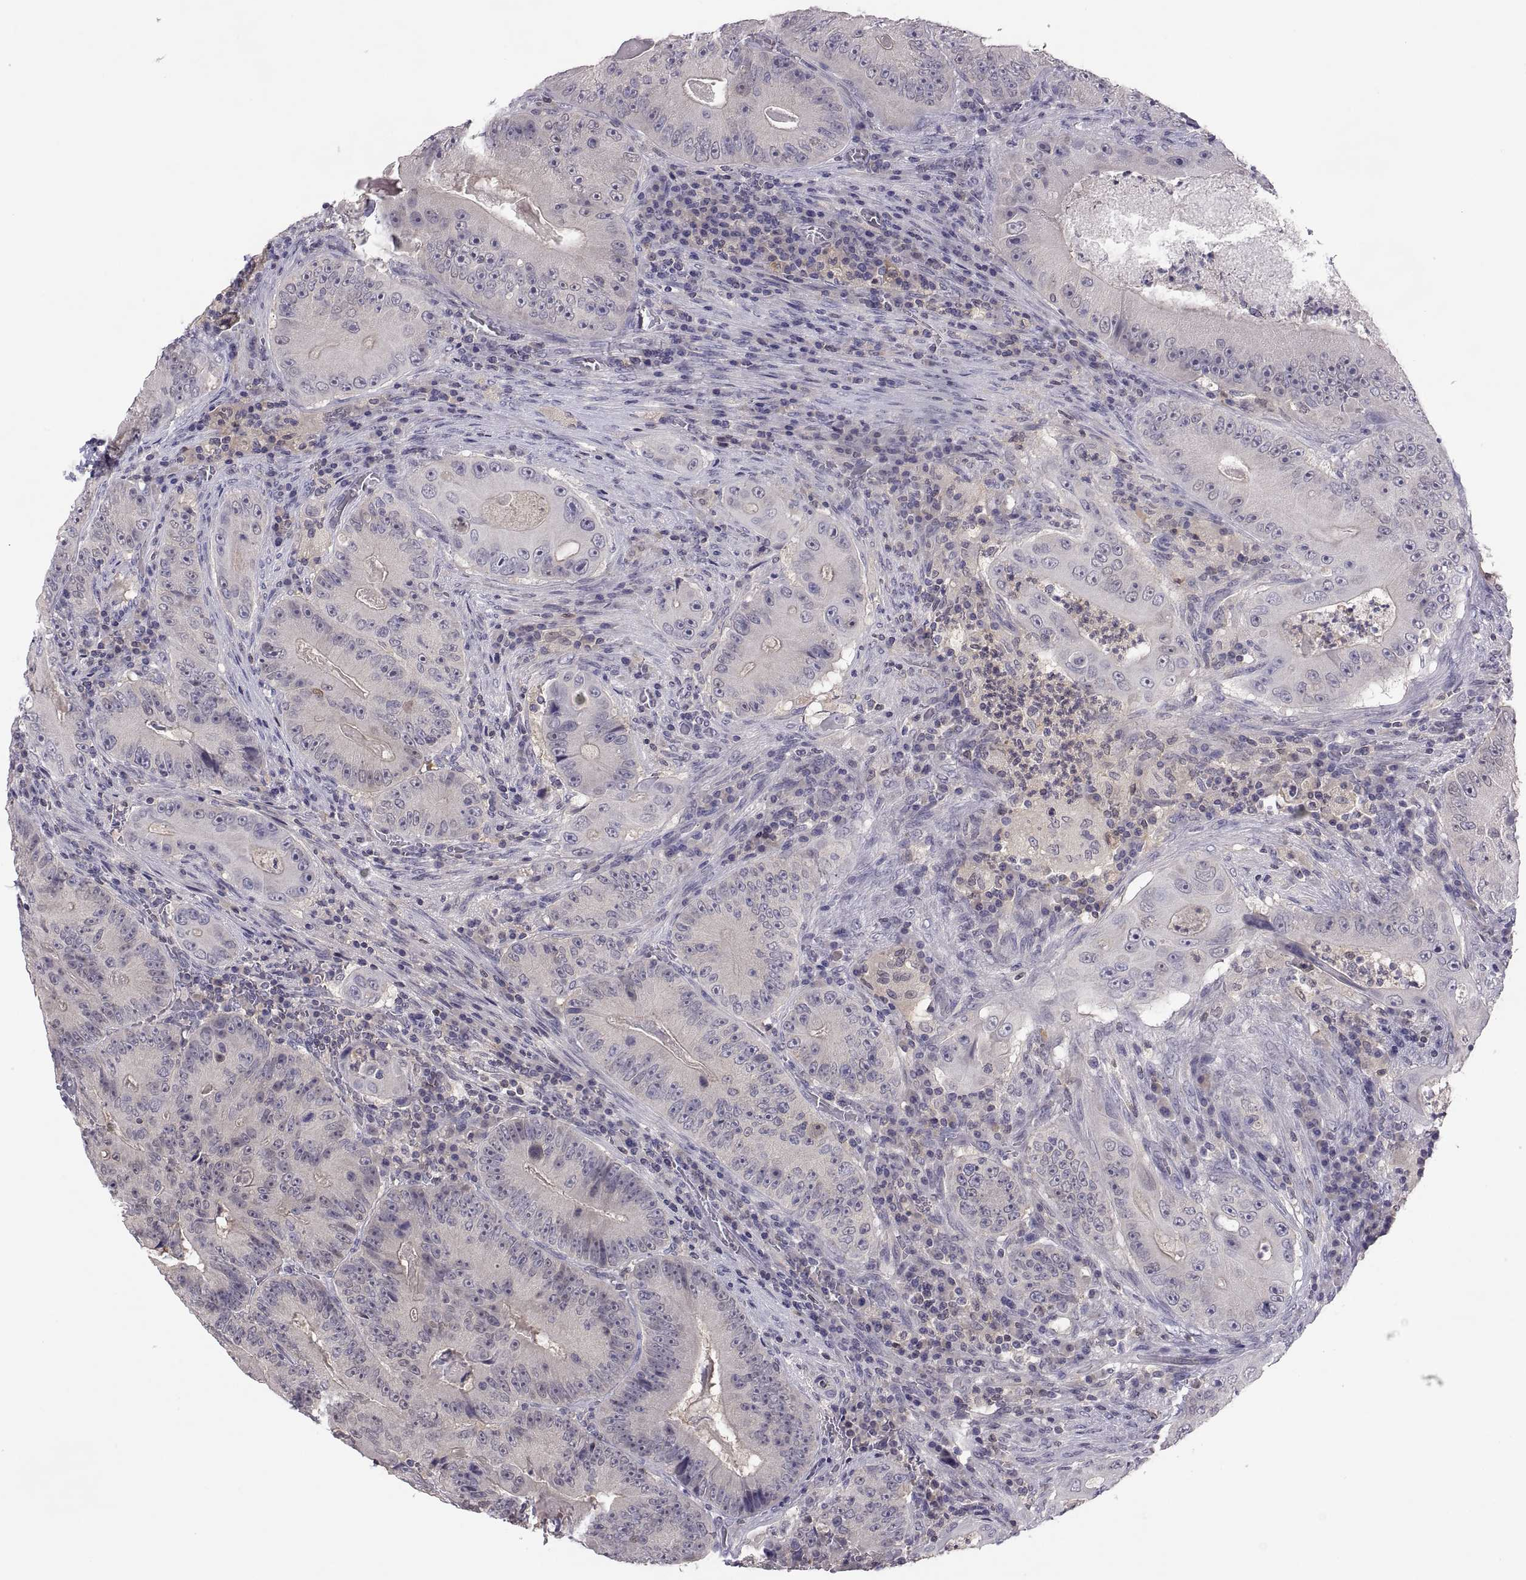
{"staining": {"intensity": "negative", "quantity": "none", "location": "none"}, "tissue": "colorectal cancer", "cell_type": "Tumor cells", "image_type": "cancer", "snomed": [{"axis": "morphology", "description": "Adenocarcinoma, NOS"}, {"axis": "topography", "description": "Colon"}], "caption": "Tumor cells show no significant expression in colorectal adenocarcinoma. Brightfield microscopy of immunohistochemistry stained with DAB (brown) and hematoxylin (blue), captured at high magnification.", "gene": "FGF9", "patient": {"sex": "female", "age": 86}}